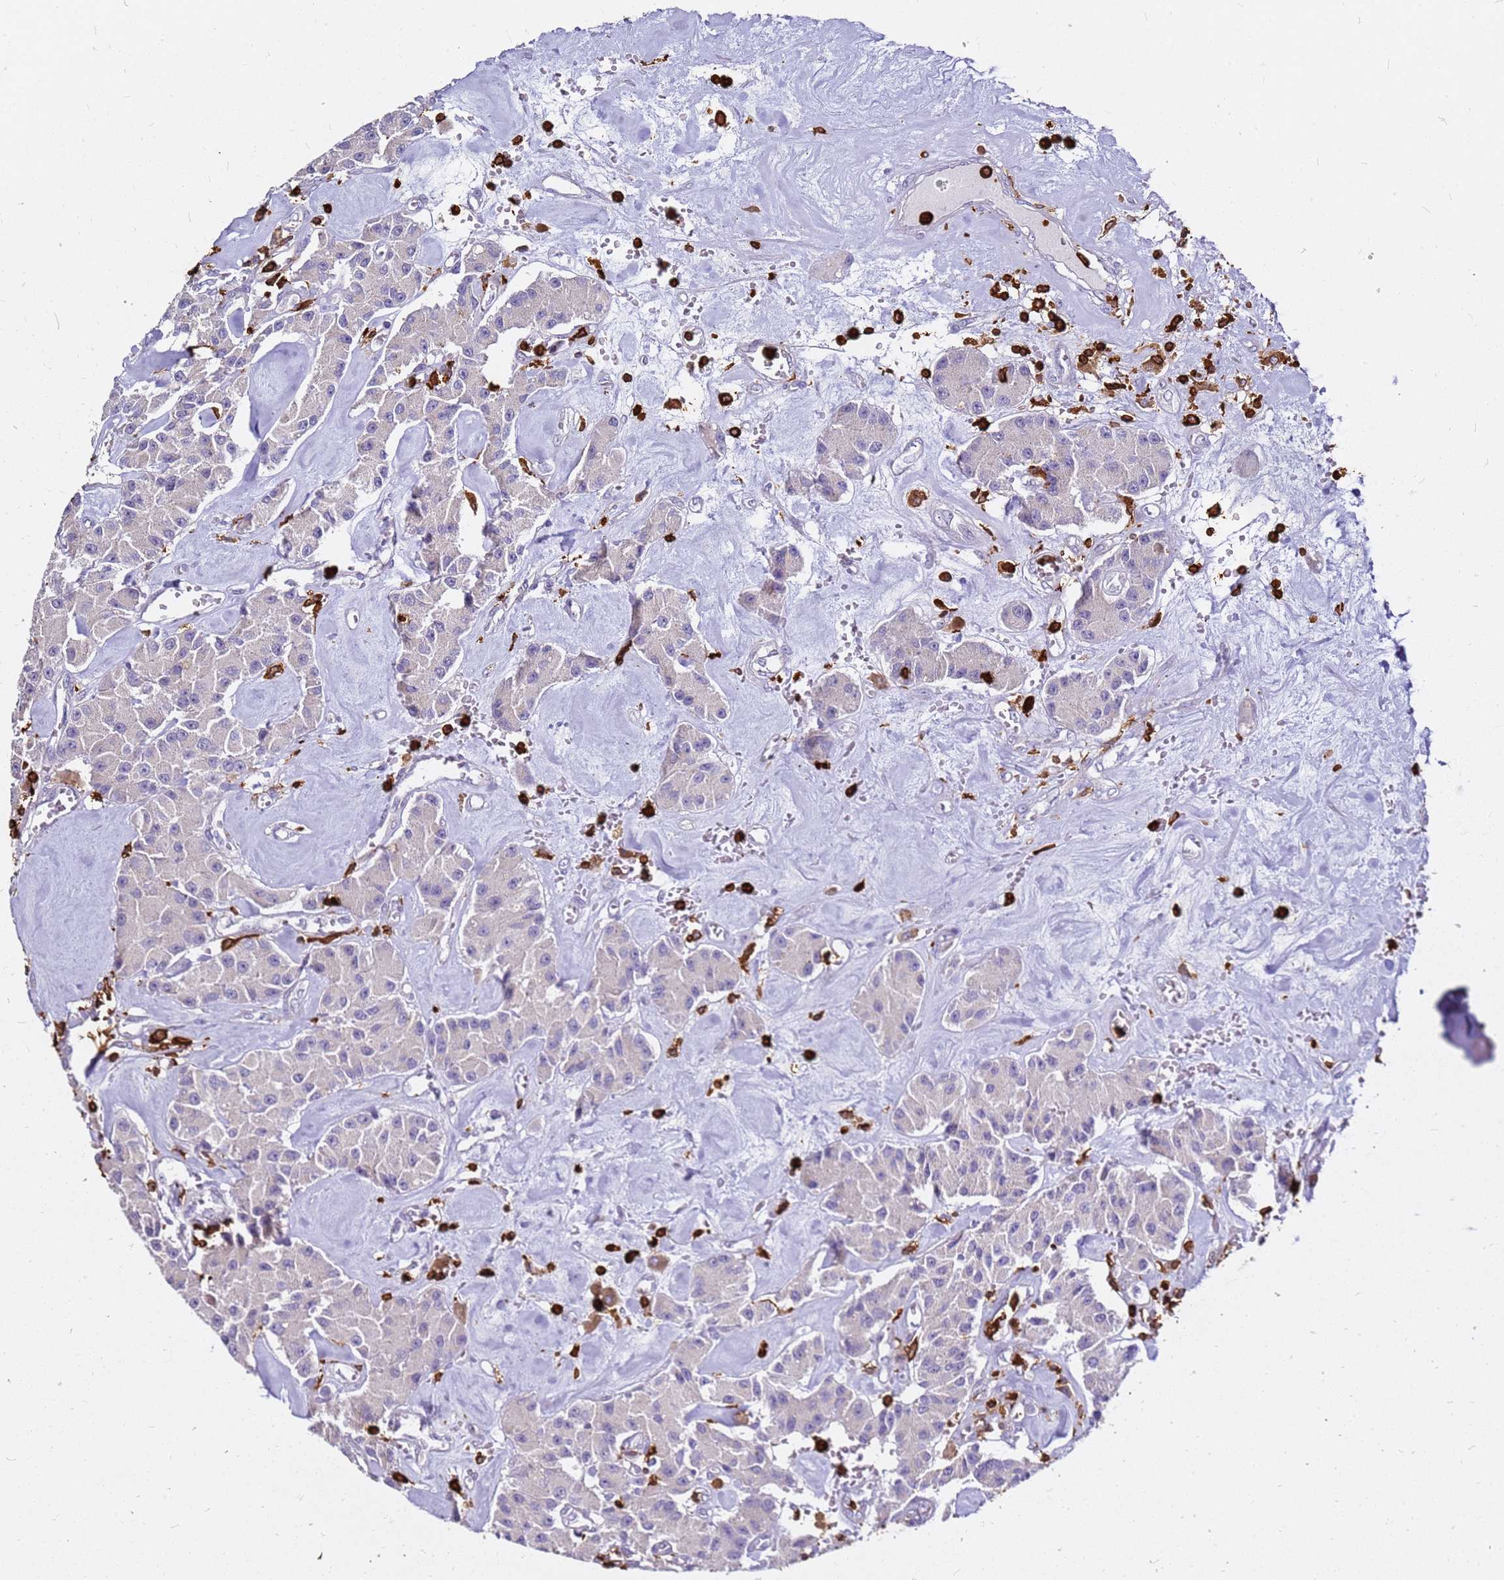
{"staining": {"intensity": "negative", "quantity": "none", "location": "none"}, "tissue": "carcinoid", "cell_type": "Tumor cells", "image_type": "cancer", "snomed": [{"axis": "morphology", "description": "Carcinoid, malignant, NOS"}, {"axis": "topography", "description": "Pancreas"}], "caption": "A high-resolution photomicrograph shows IHC staining of carcinoid, which exhibits no significant positivity in tumor cells. (Immunohistochemistry (ihc), brightfield microscopy, high magnification).", "gene": "CORO1A", "patient": {"sex": "male", "age": 41}}